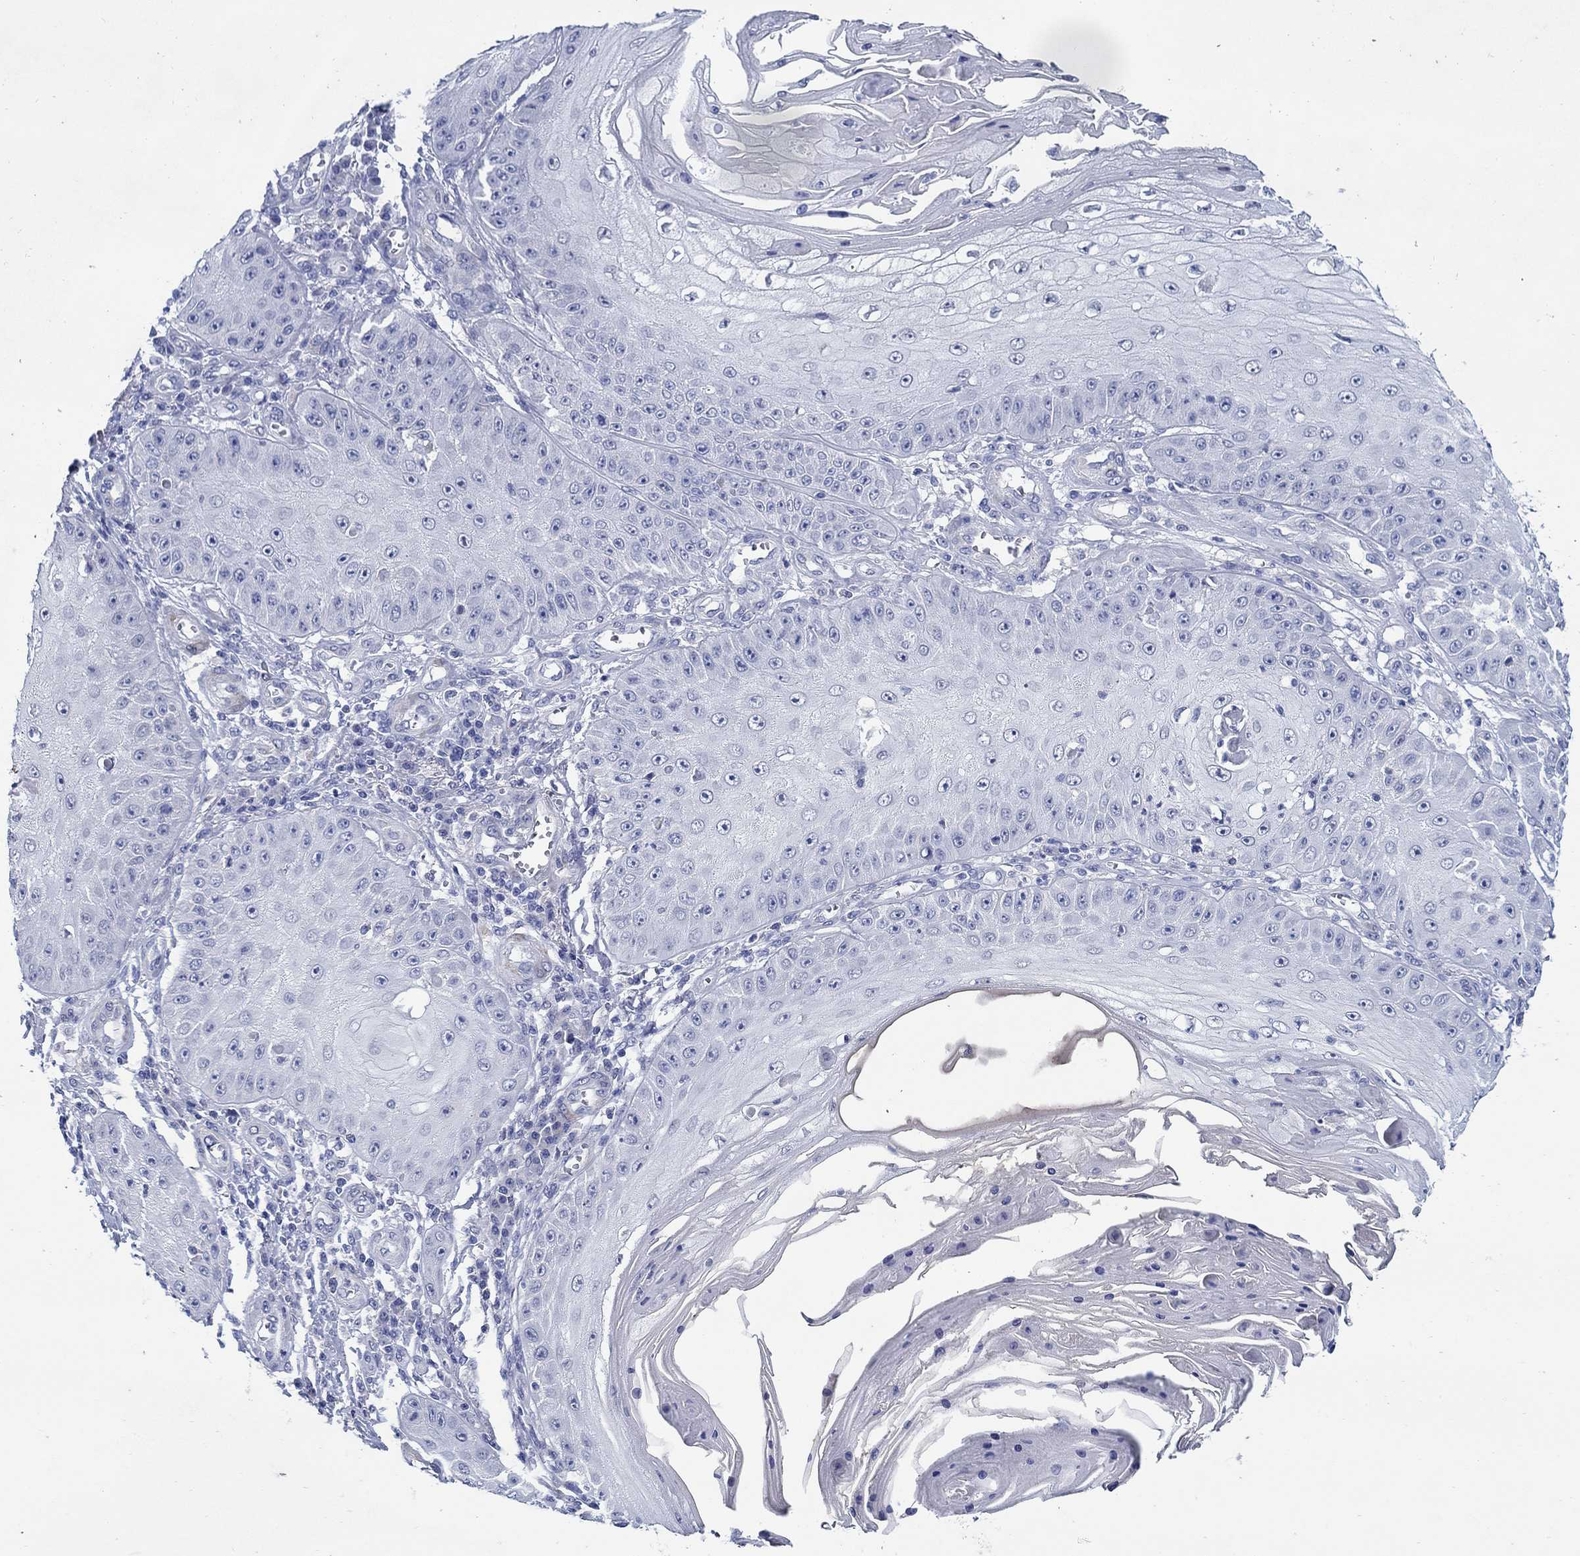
{"staining": {"intensity": "negative", "quantity": "none", "location": "none"}, "tissue": "skin cancer", "cell_type": "Tumor cells", "image_type": "cancer", "snomed": [{"axis": "morphology", "description": "Squamous cell carcinoma, NOS"}, {"axis": "topography", "description": "Skin"}], "caption": "Tumor cells are negative for brown protein staining in squamous cell carcinoma (skin).", "gene": "MC2R", "patient": {"sex": "male", "age": 70}}